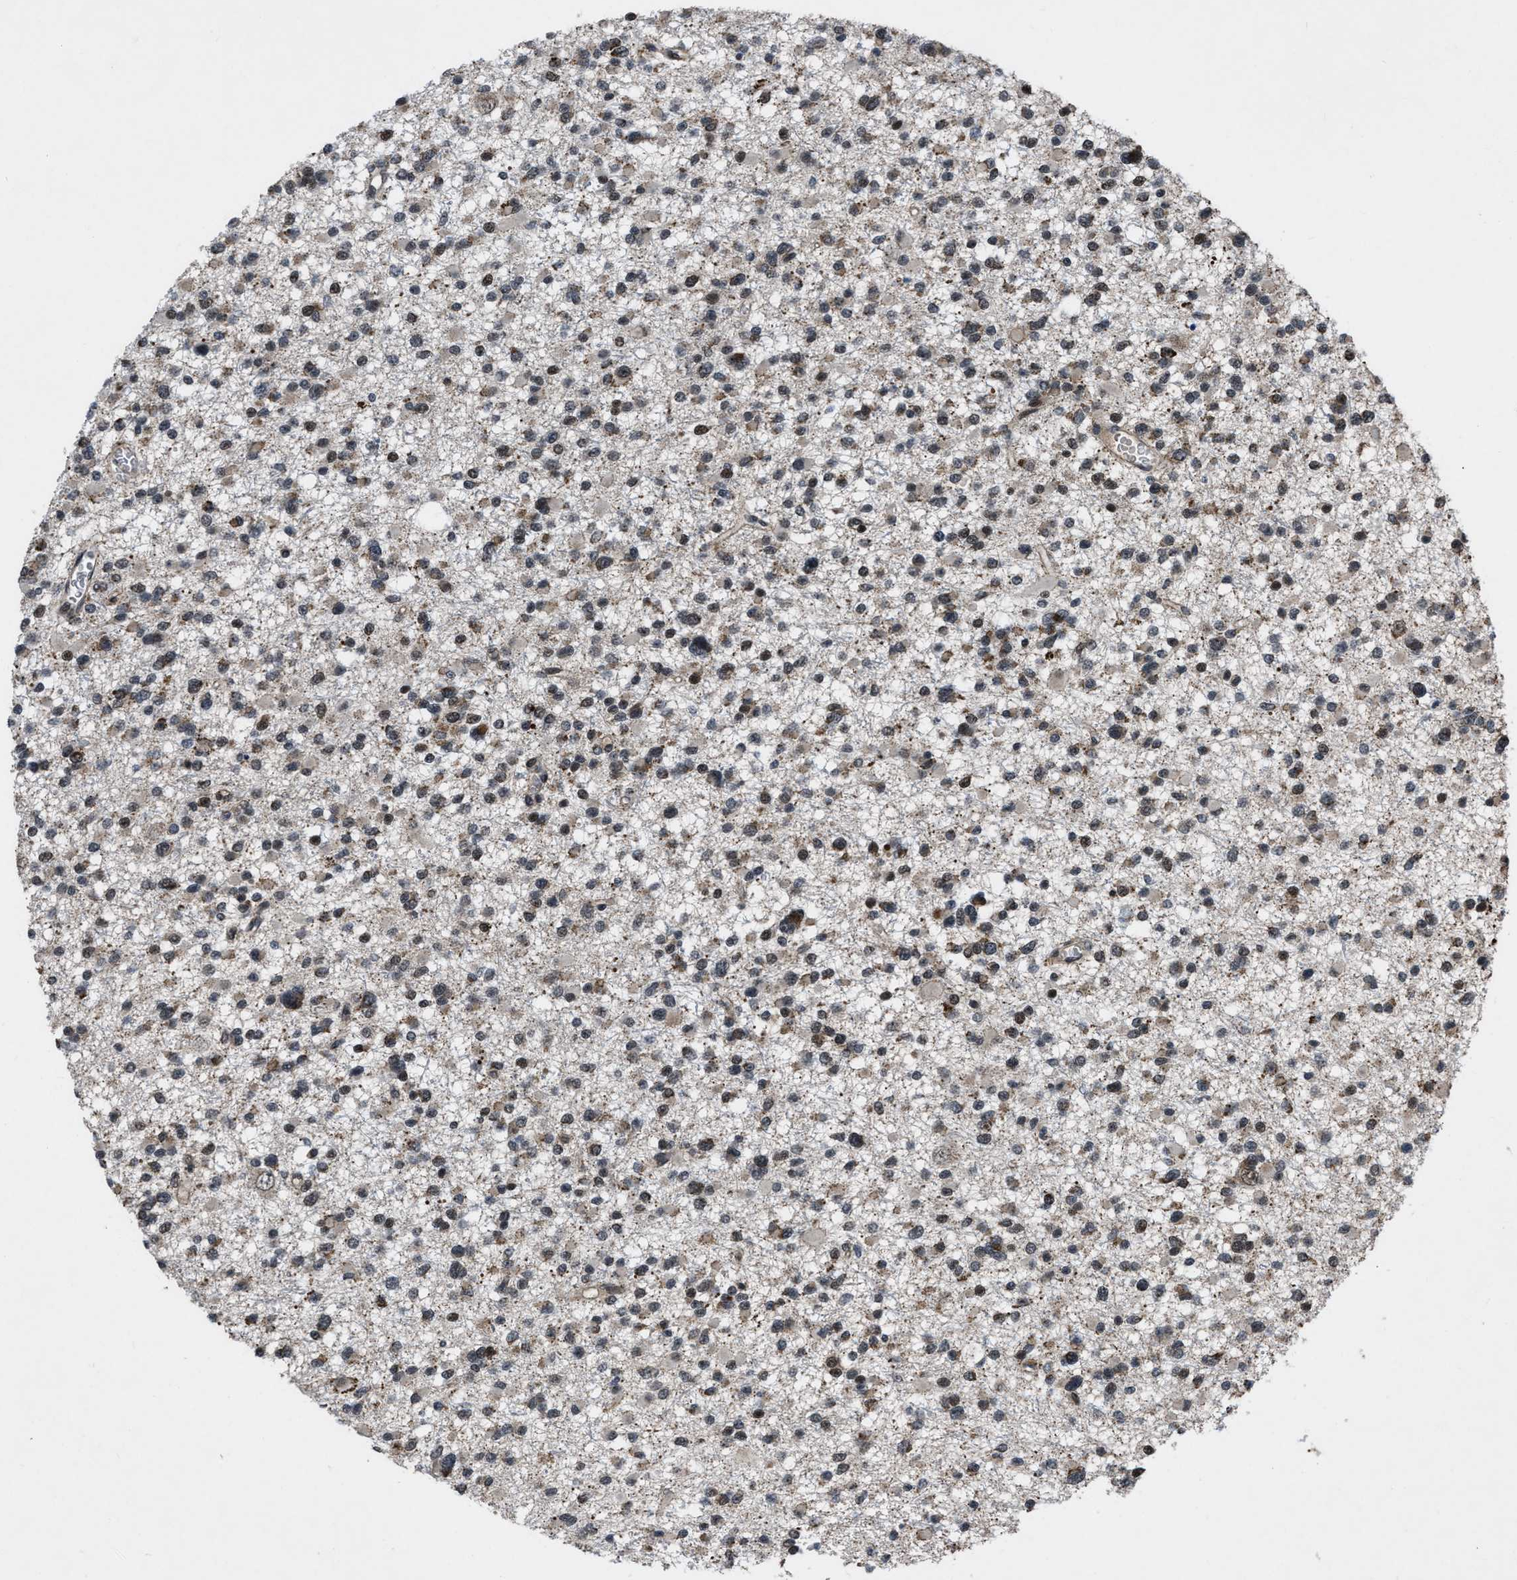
{"staining": {"intensity": "weak", "quantity": "25%-75%", "location": "nuclear"}, "tissue": "glioma", "cell_type": "Tumor cells", "image_type": "cancer", "snomed": [{"axis": "morphology", "description": "Glioma, malignant, Low grade"}, {"axis": "topography", "description": "Brain"}], "caption": "IHC (DAB) staining of human glioma displays weak nuclear protein staining in about 25%-75% of tumor cells. Immunohistochemistry (ihc) stains the protein in brown and the nuclei are stained blue.", "gene": "ZNHIT1", "patient": {"sex": "female", "age": 22}}